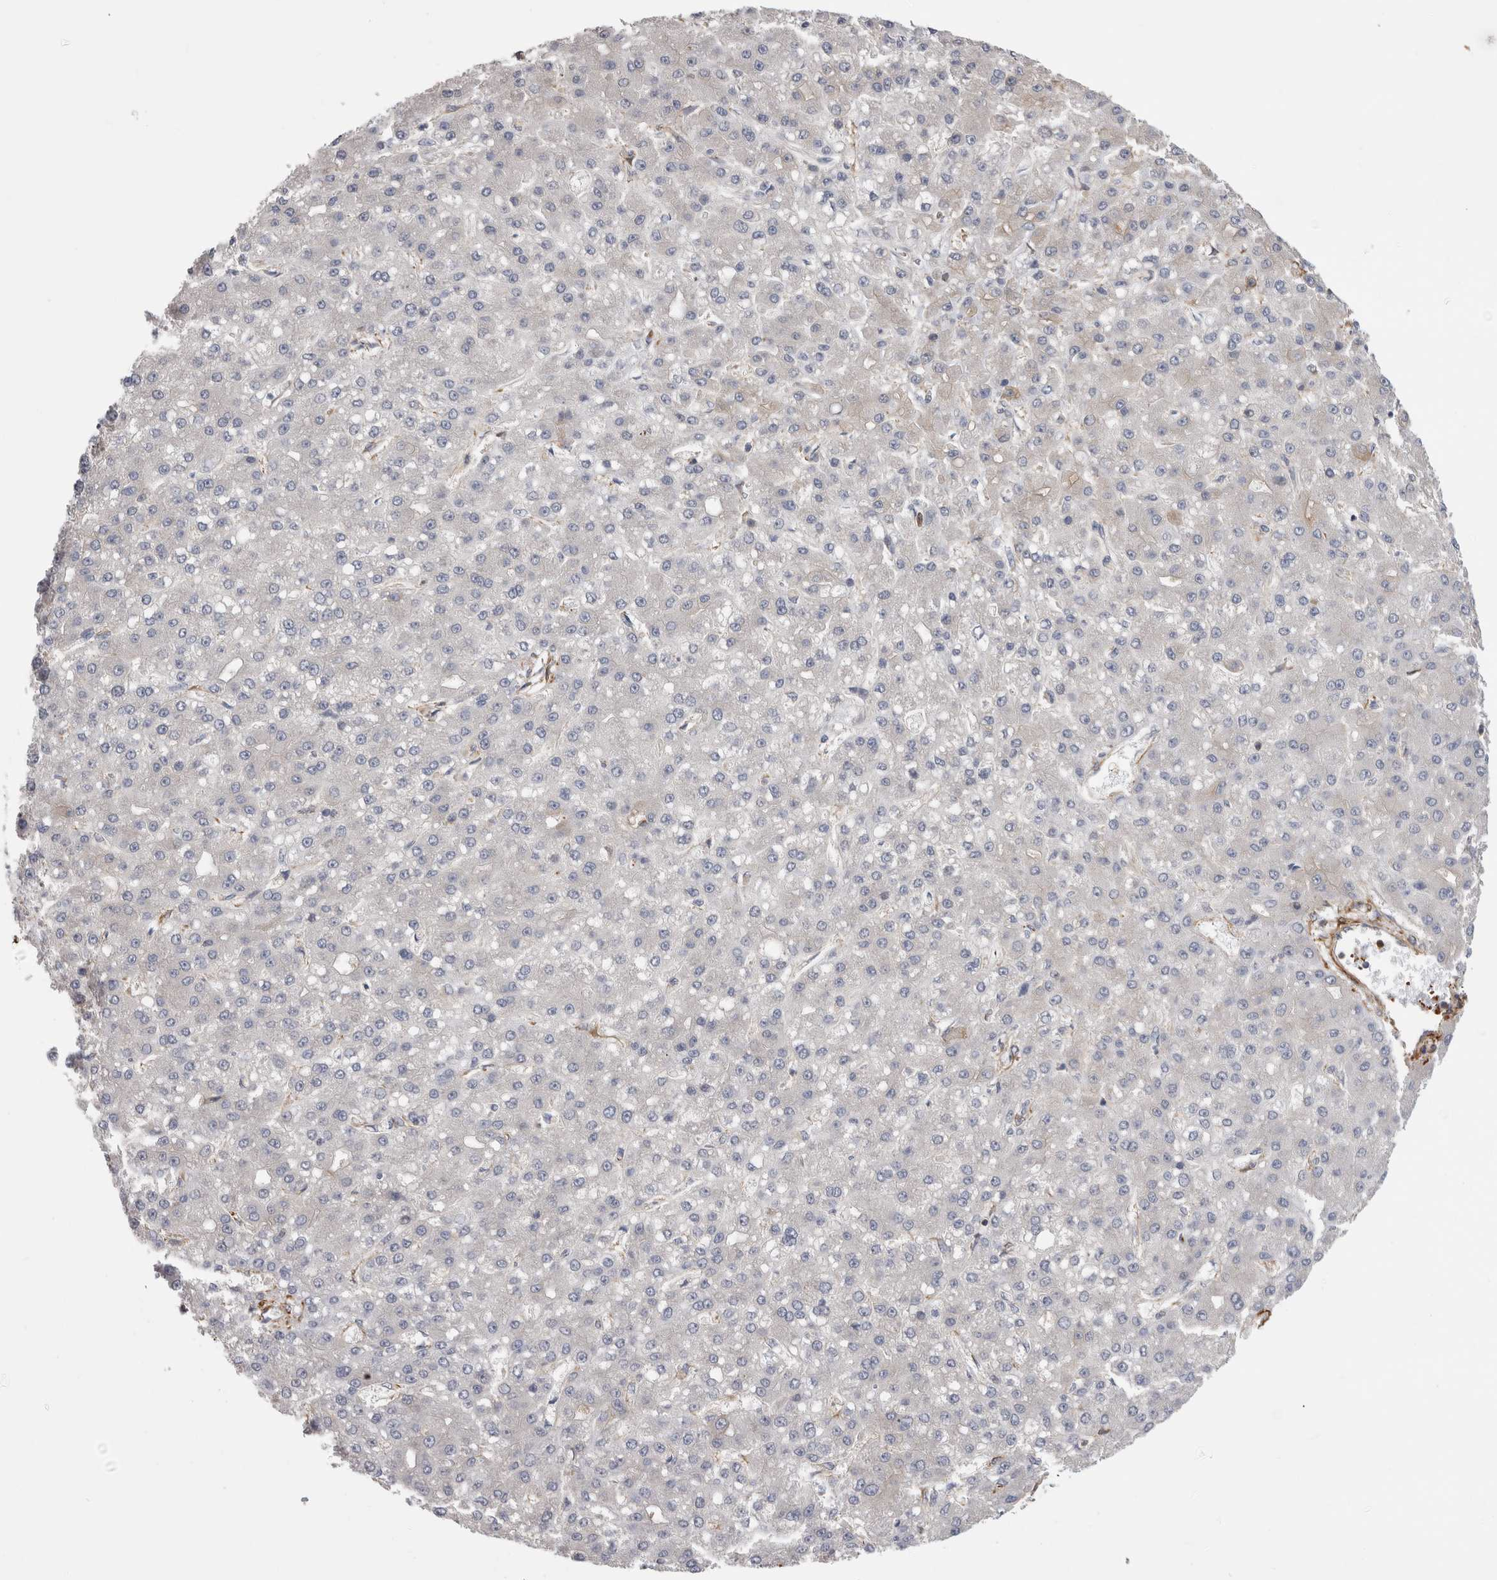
{"staining": {"intensity": "negative", "quantity": "none", "location": "none"}, "tissue": "liver cancer", "cell_type": "Tumor cells", "image_type": "cancer", "snomed": [{"axis": "morphology", "description": "Carcinoma, Hepatocellular, NOS"}, {"axis": "topography", "description": "Liver"}], "caption": "Tumor cells show no significant protein staining in liver cancer.", "gene": "EPRS1", "patient": {"sex": "male", "age": 67}}